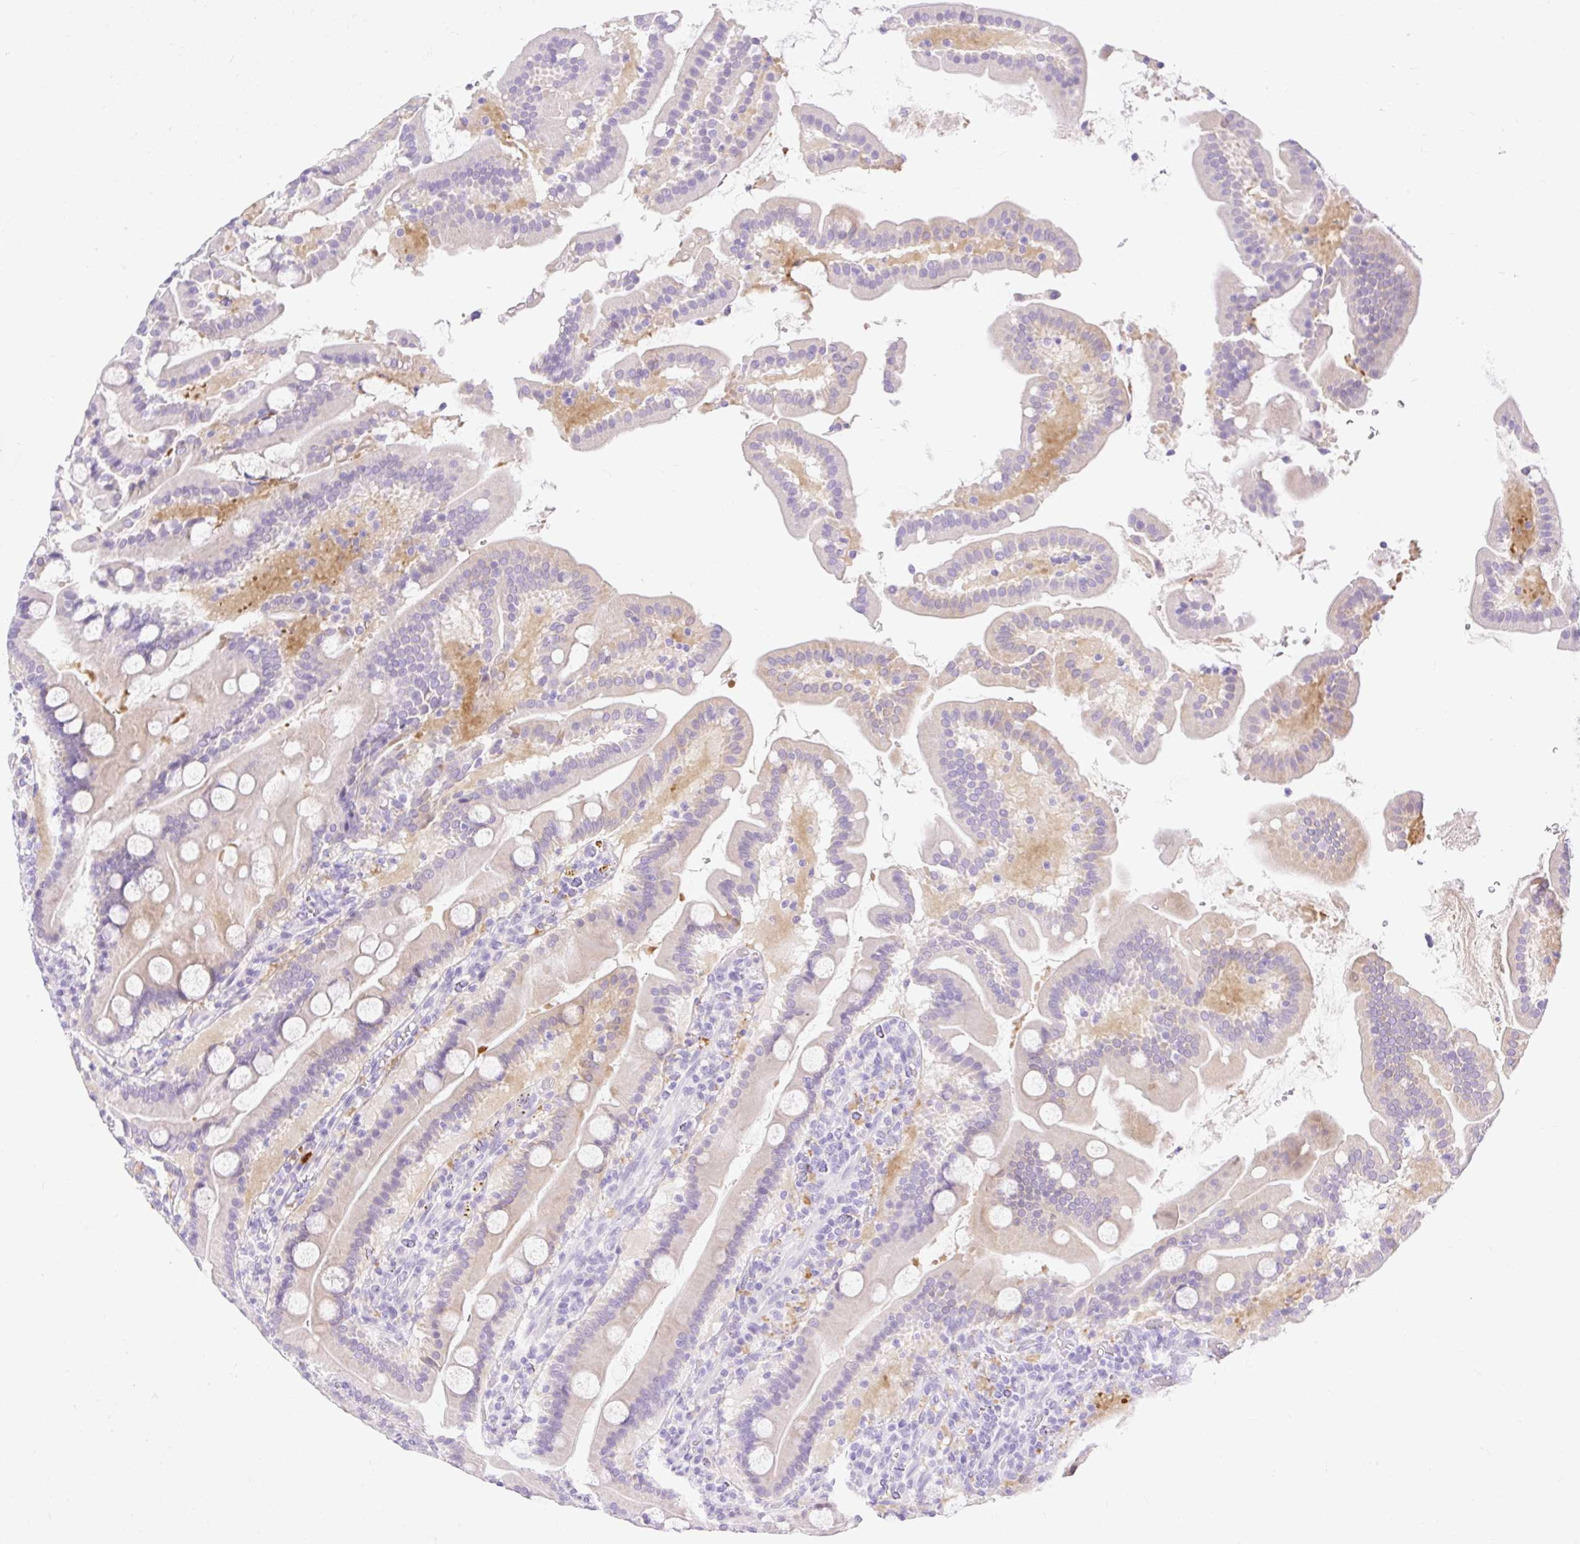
{"staining": {"intensity": "negative", "quantity": "none", "location": "none"}, "tissue": "duodenum", "cell_type": "Glandular cells", "image_type": "normal", "snomed": [{"axis": "morphology", "description": "Normal tissue, NOS"}, {"axis": "topography", "description": "Duodenum"}], "caption": "Immunohistochemistry (IHC) histopathology image of unremarkable duodenum stained for a protein (brown), which exhibits no expression in glandular cells.", "gene": "SLC25A40", "patient": {"sex": "male", "age": 55}}